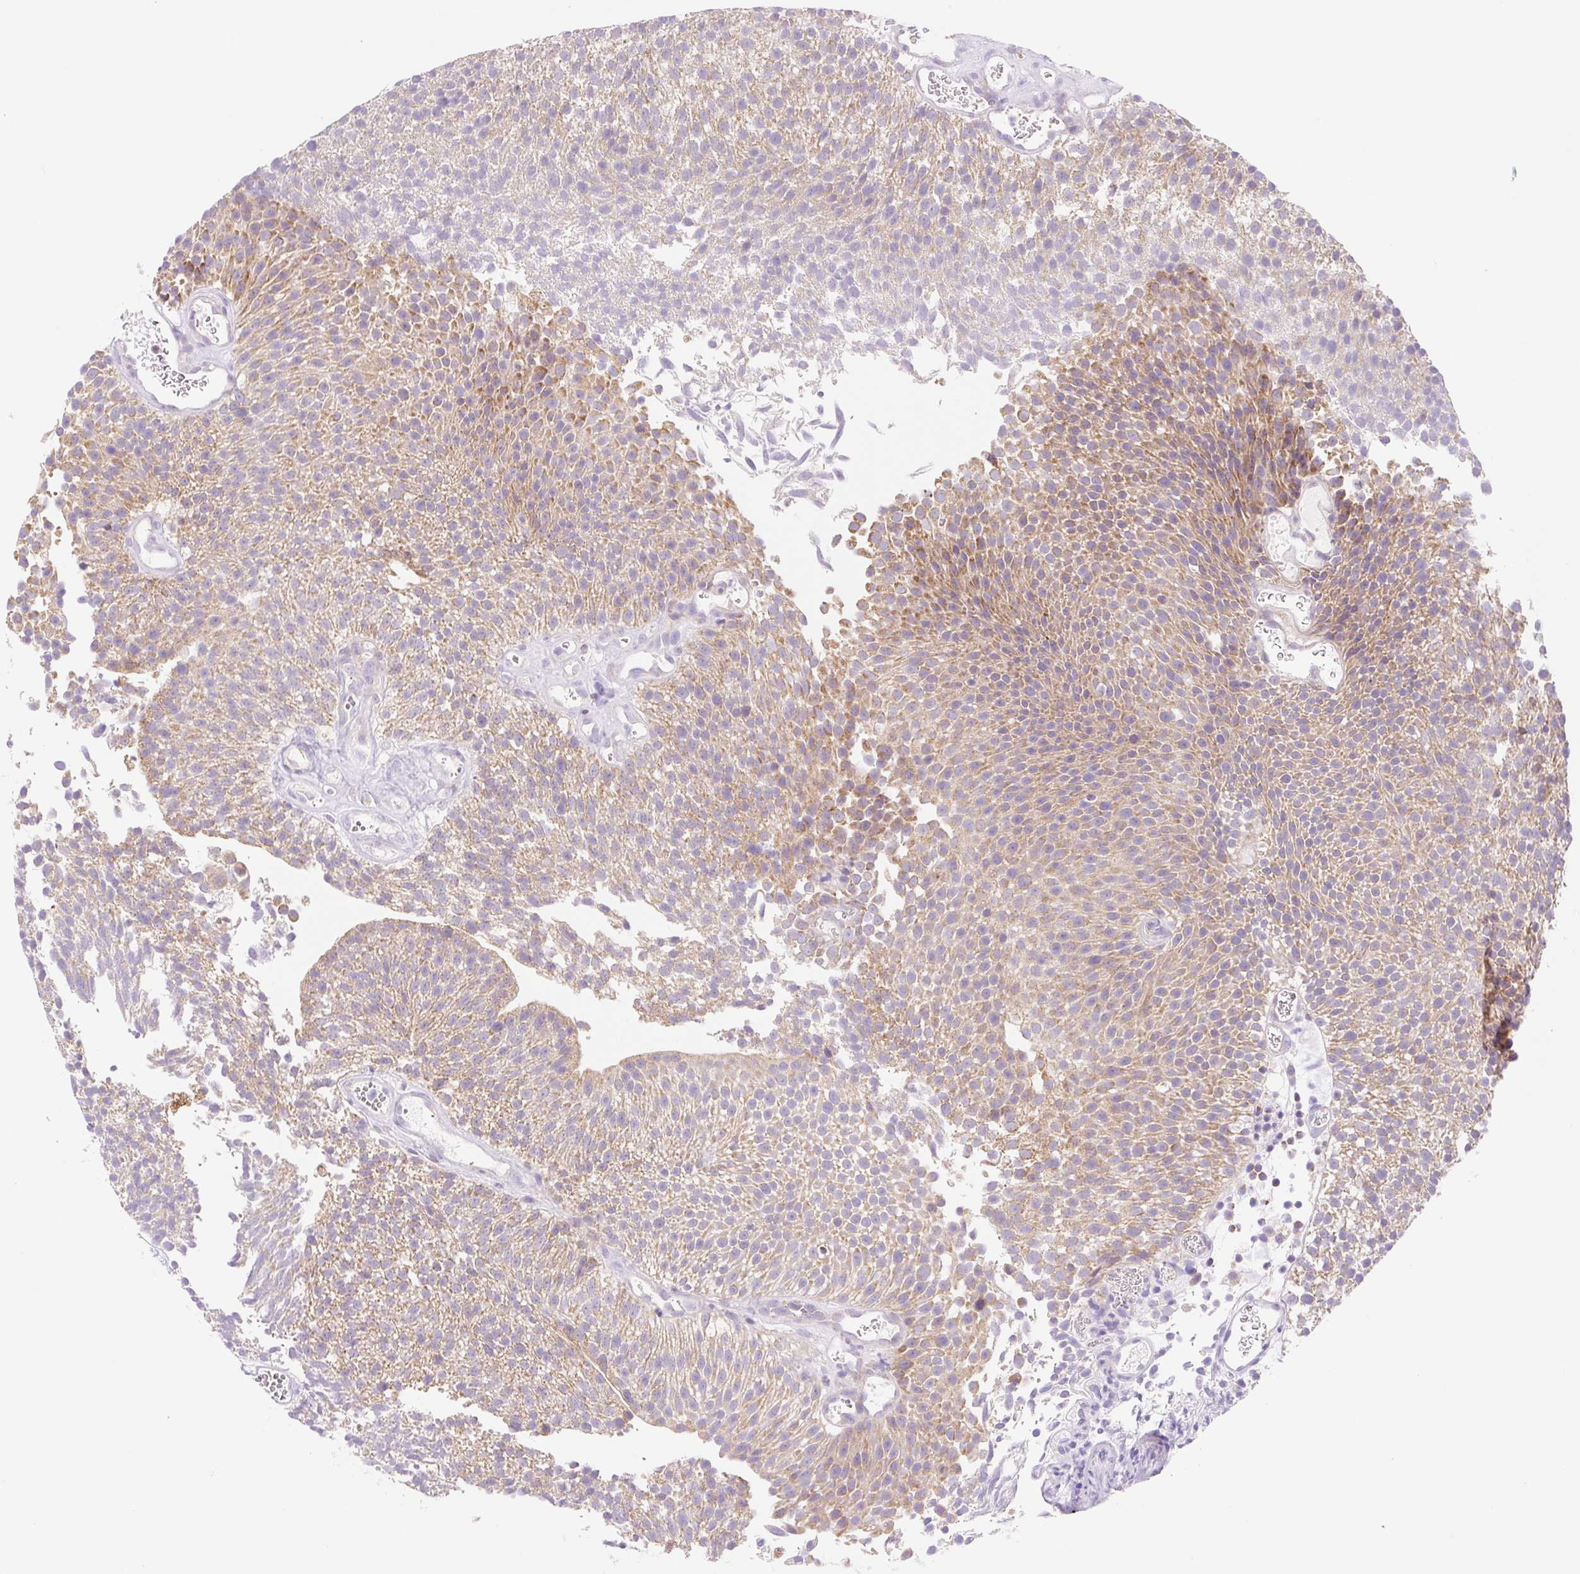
{"staining": {"intensity": "moderate", "quantity": "25%-75%", "location": "cytoplasmic/membranous"}, "tissue": "urothelial cancer", "cell_type": "Tumor cells", "image_type": "cancer", "snomed": [{"axis": "morphology", "description": "Urothelial carcinoma, Low grade"}, {"axis": "topography", "description": "Urinary bladder"}], "caption": "Immunohistochemical staining of human low-grade urothelial carcinoma shows medium levels of moderate cytoplasmic/membranous protein staining in approximately 25%-75% of tumor cells.", "gene": "FOCAD", "patient": {"sex": "female", "age": 79}}